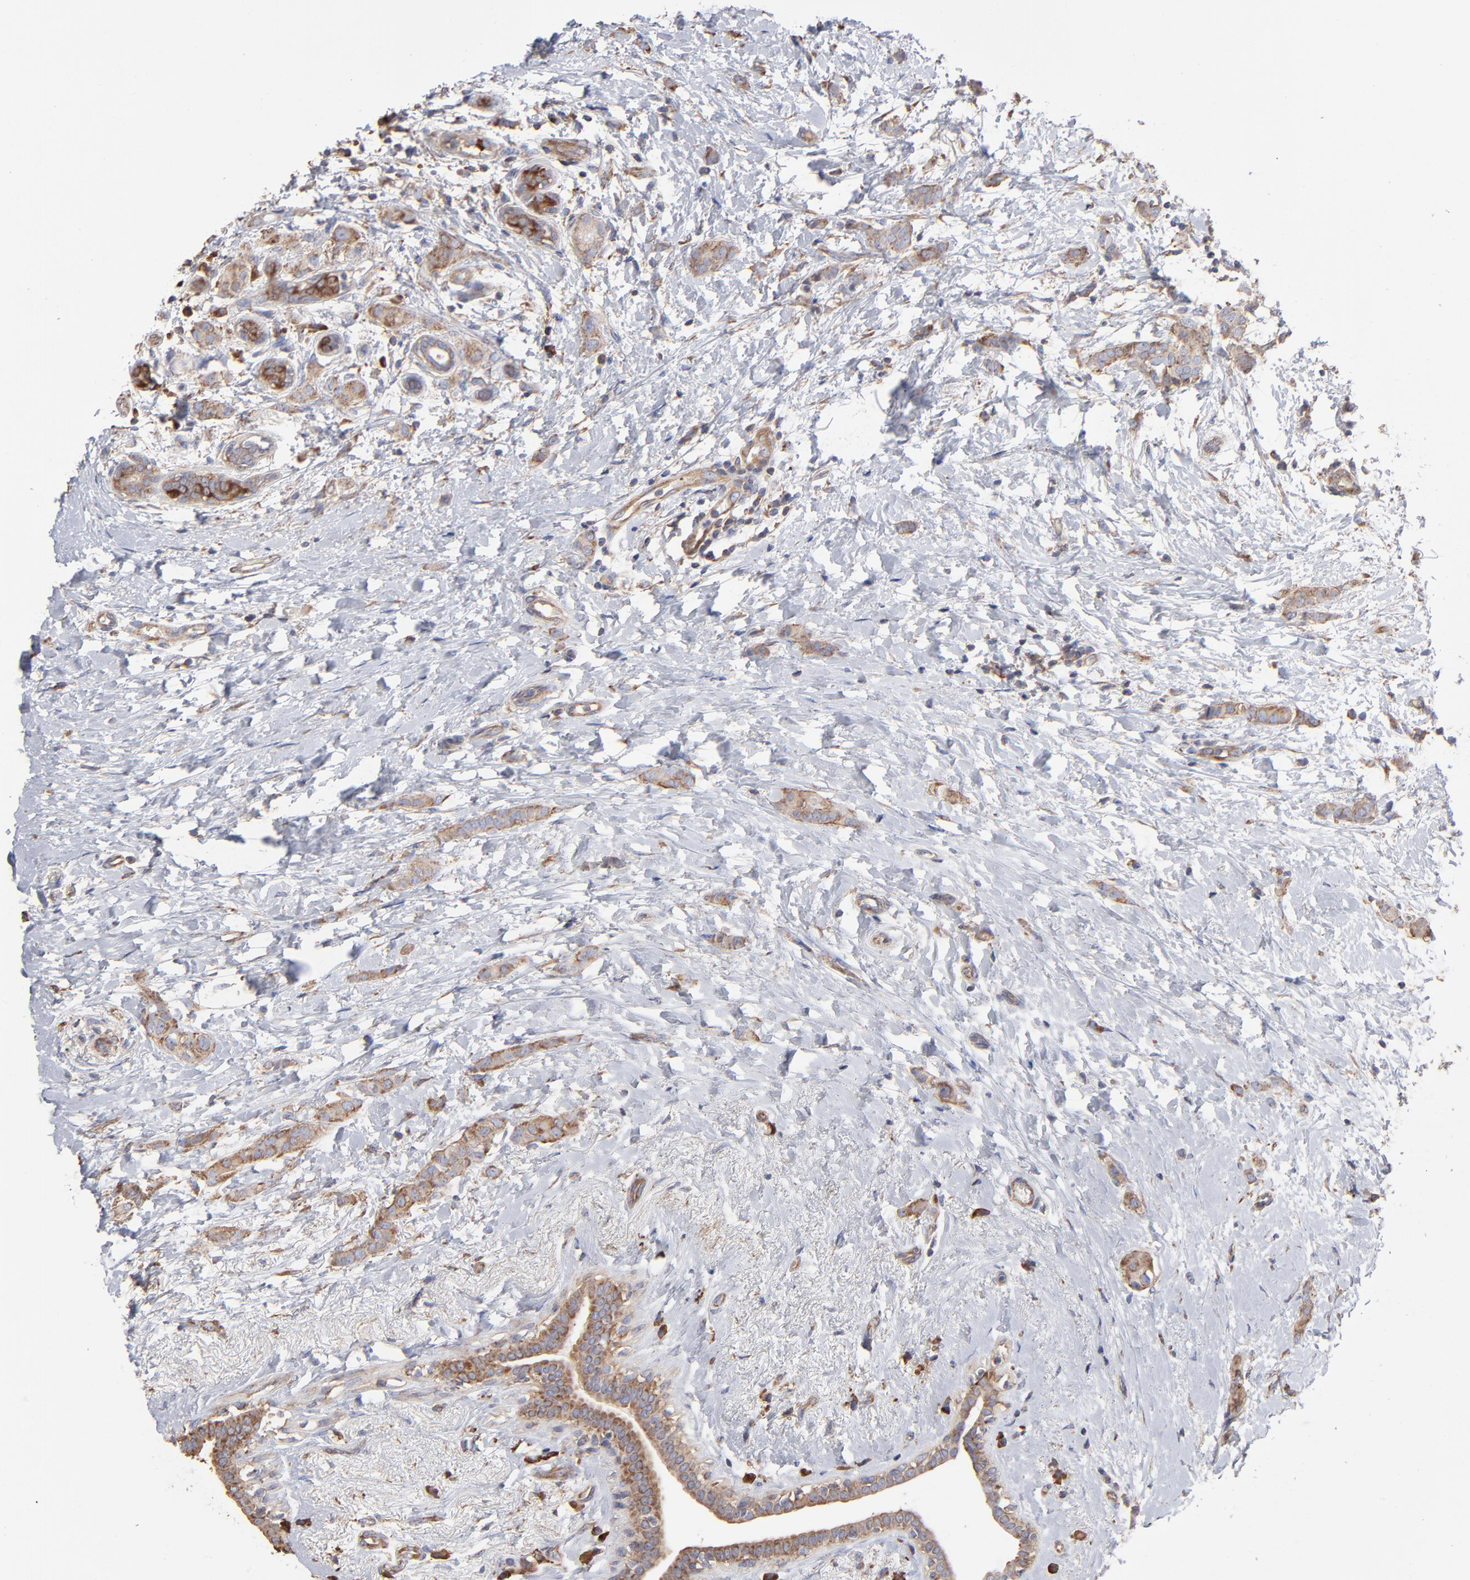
{"staining": {"intensity": "moderate", "quantity": ">75%", "location": "cytoplasmic/membranous"}, "tissue": "breast cancer", "cell_type": "Tumor cells", "image_type": "cancer", "snomed": [{"axis": "morphology", "description": "Lobular carcinoma"}, {"axis": "topography", "description": "Breast"}], "caption": "Human lobular carcinoma (breast) stained with a protein marker reveals moderate staining in tumor cells.", "gene": "RPL3", "patient": {"sex": "female", "age": 55}}